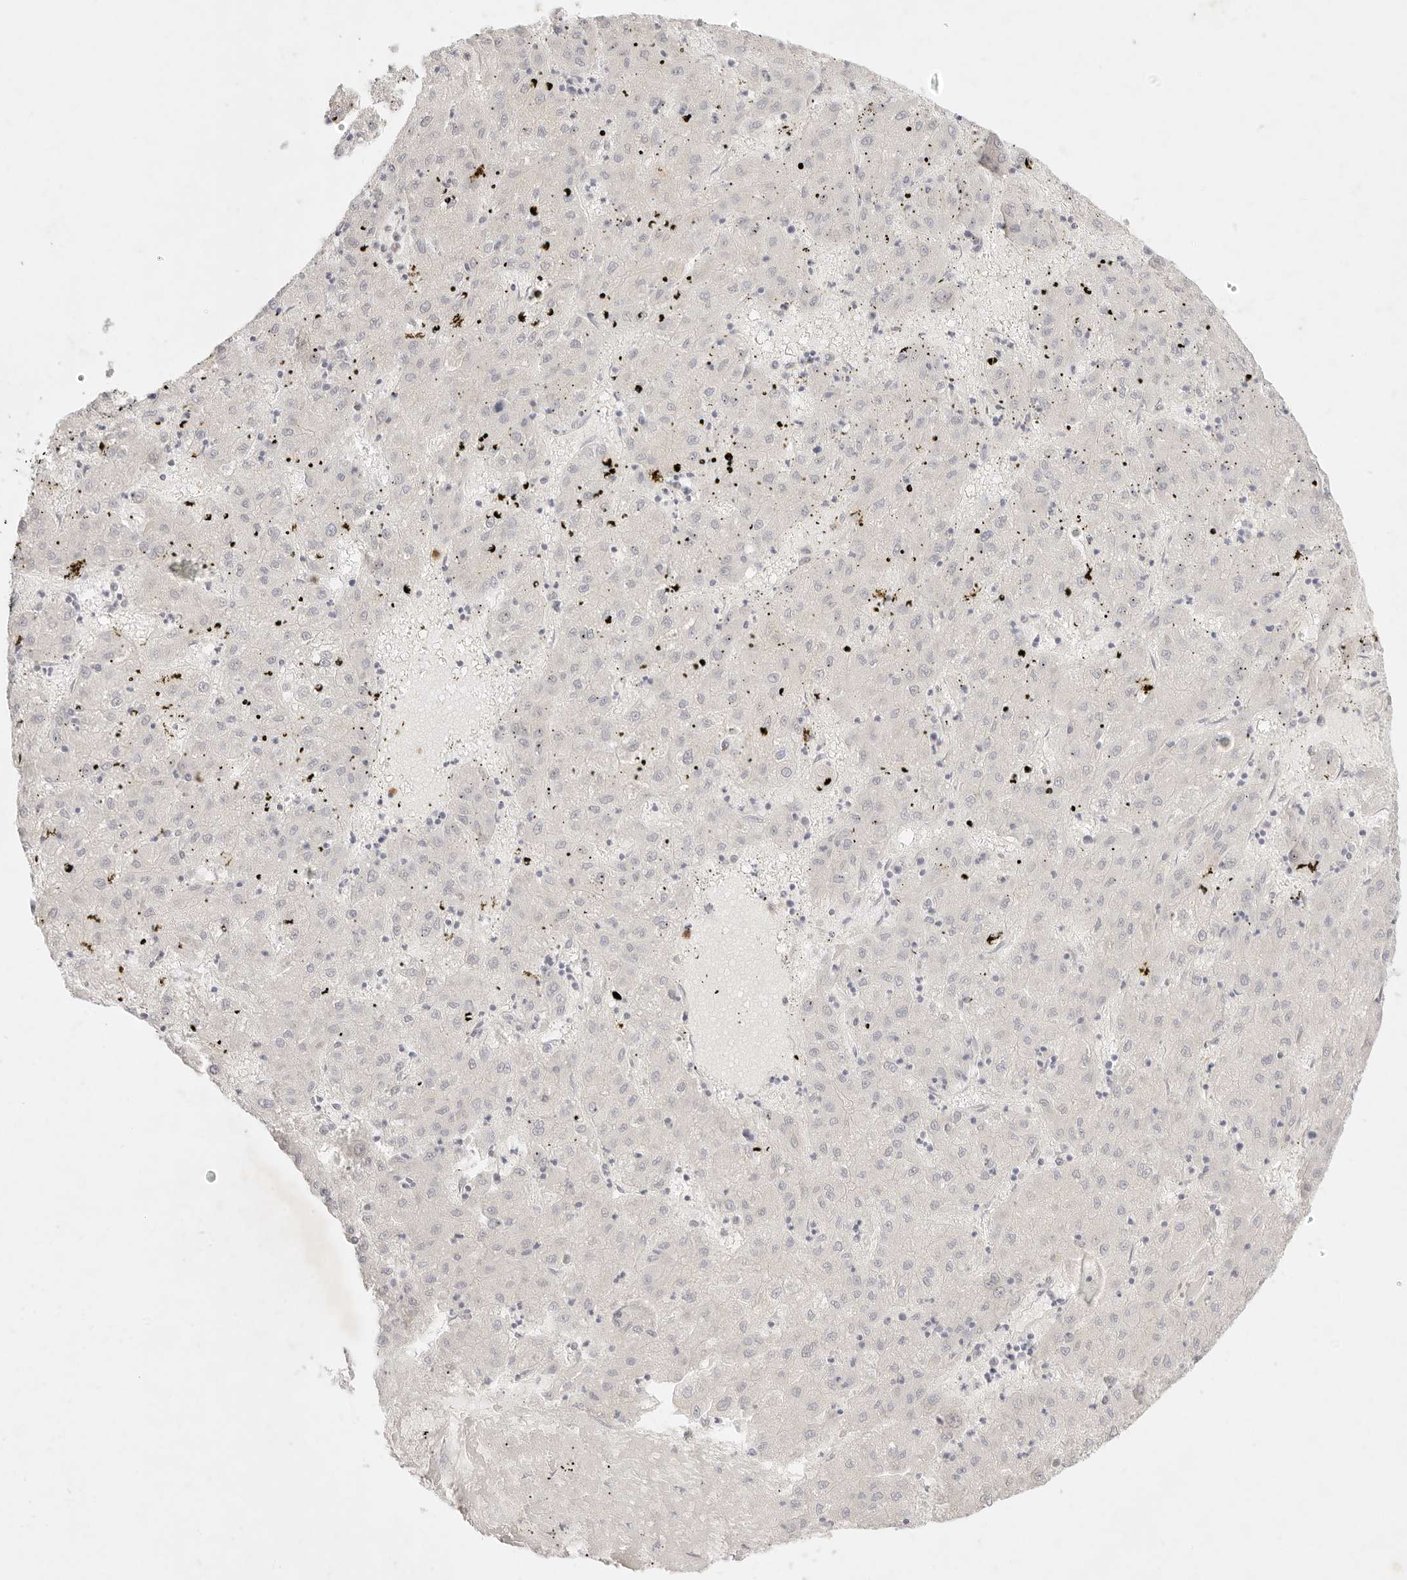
{"staining": {"intensity": "negative", "quantity": "none", "location": "none"}, "tissue": "liver cancer", "cell_type": "Tumor cells", "image_type": "cancer", "snomed": [{"axis": "morphology", "description": "Carcinoma, Hepatocellular, NOS"}, {"axis": "topography", "description": "Liver"}], "caption": "Tumor cells are negative for protein expression in human liver cancer. The staining is performed using DAB (3,3'-diaminobenzidine) brown chromogen with nuclei counter-stained in using hematoxylin.", "gene": "GPR84", "patient": {"sex": "male", "age": 72}}